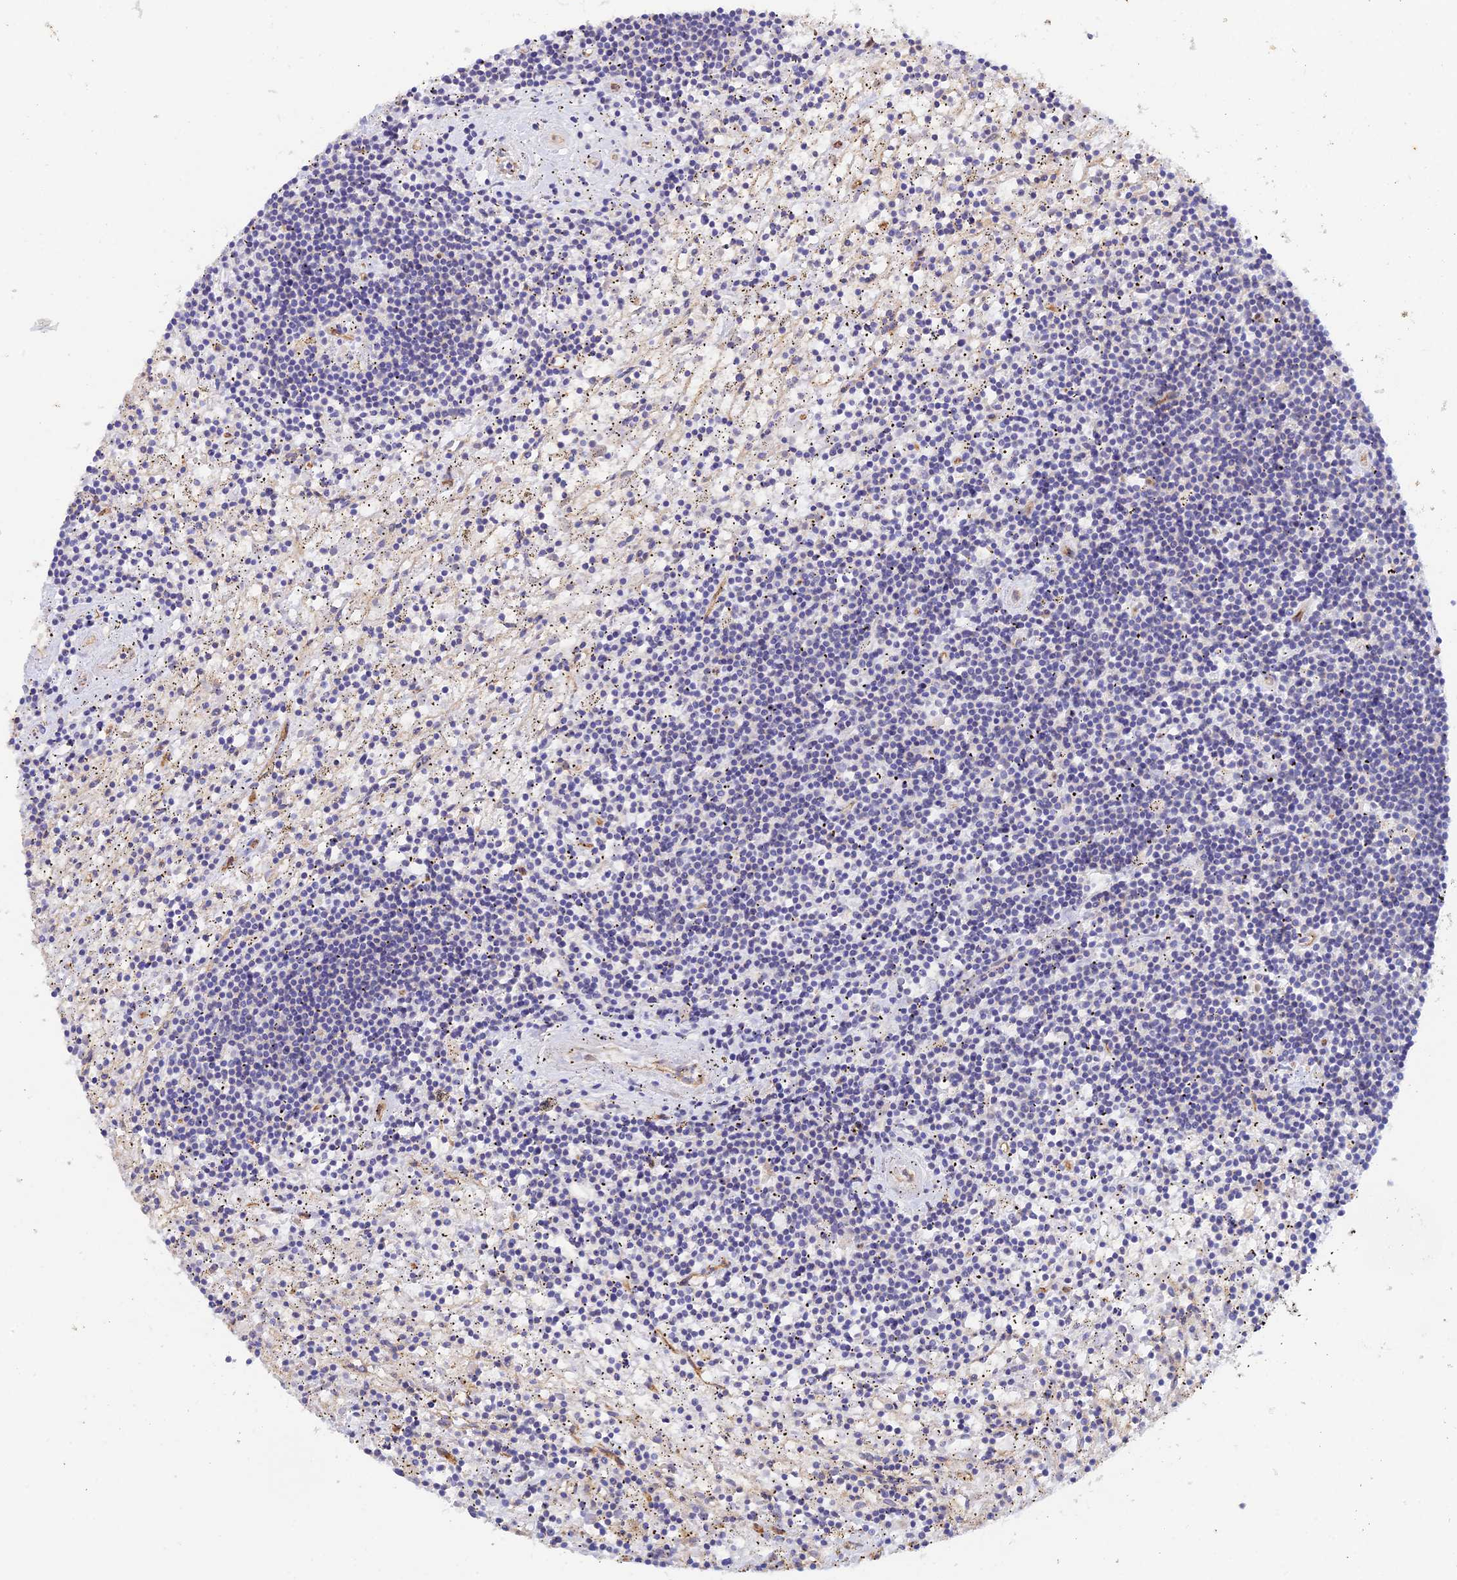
{"staining": {"intensity": "negative", "quantity": "none", "location": "none"}, "tissue": "lymphoma", "cell_type": "Tumor cells", "image_type": "cancer", "snomed": [{"axis": "morphology", "description": "Malignant lymphoma, non-Hodgkin's type, Low grade"}, {"axis": "topography", "description": "Spleen"}], "caption": "Protein analysis of malignant lymphoma, non-Hodgkin's type (low-grade) shows no significant expression in tumor cells. (Stains: DAB immunohistochemistry (IHC) with hematoxylin counter stain, Microscopy: brightfield microscopy at high magnification).", "gene": "MYO9A", "patient": {"sex": "male", "age": 76}}